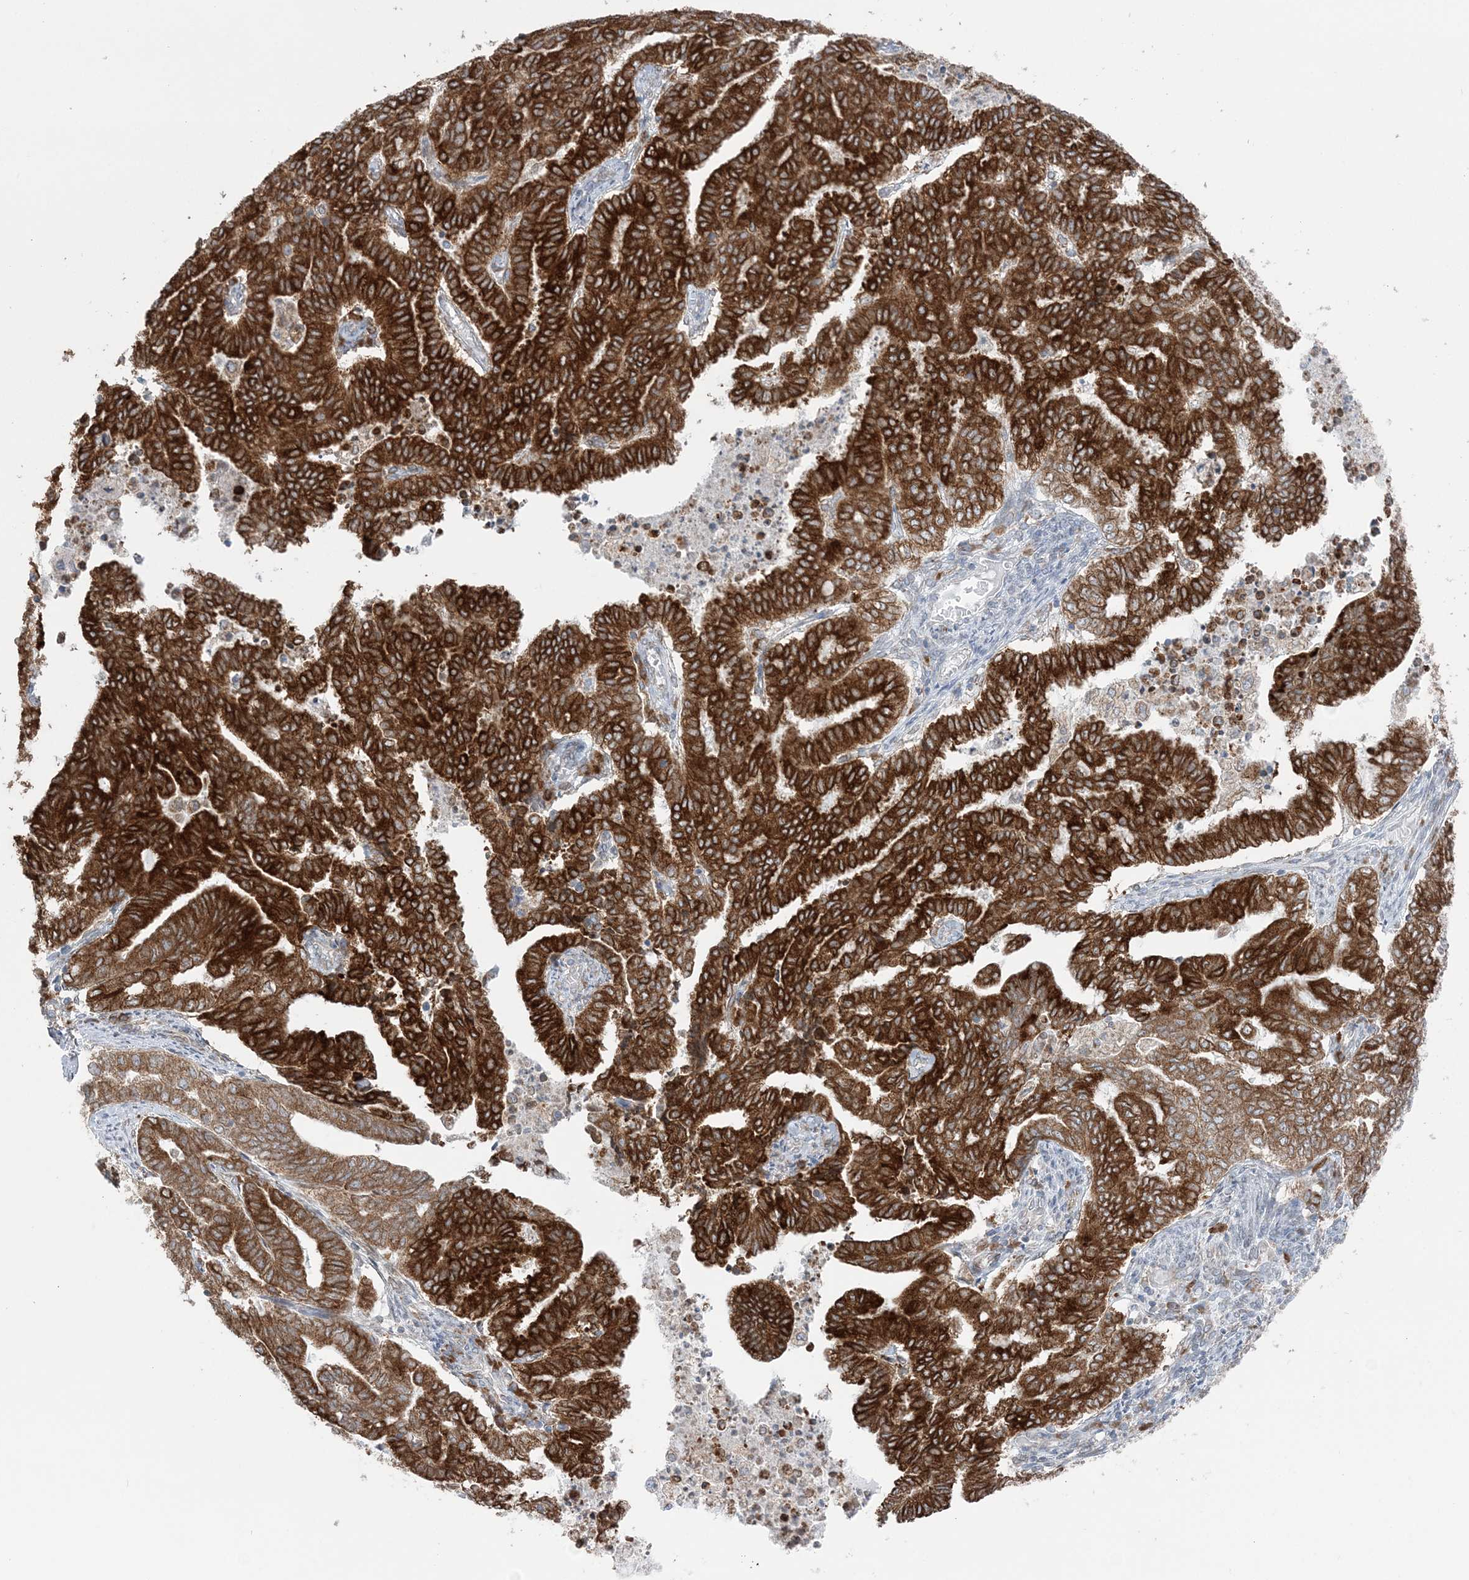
{"staining": {"intensity": "strong", "quantity": ">75%", "location": "cytoplasmic/membranous"}, "tissue": "endometrial cancer", "cell_type": "Tumor cells", "image_type": "cancer", "snomed": [{"axis": "morphology", "description": "Adenocarcinoma, NOS"}, {"axis": "topography", "description": "Endometrium"}], "caption": "The image reveals a brown stain indicating the presence of a protein in the cytoplasmic/membranous of tumor cells in endometrial cancer.", "gene": "TMED10", "patient": {"sex": "female", "age": 79}}